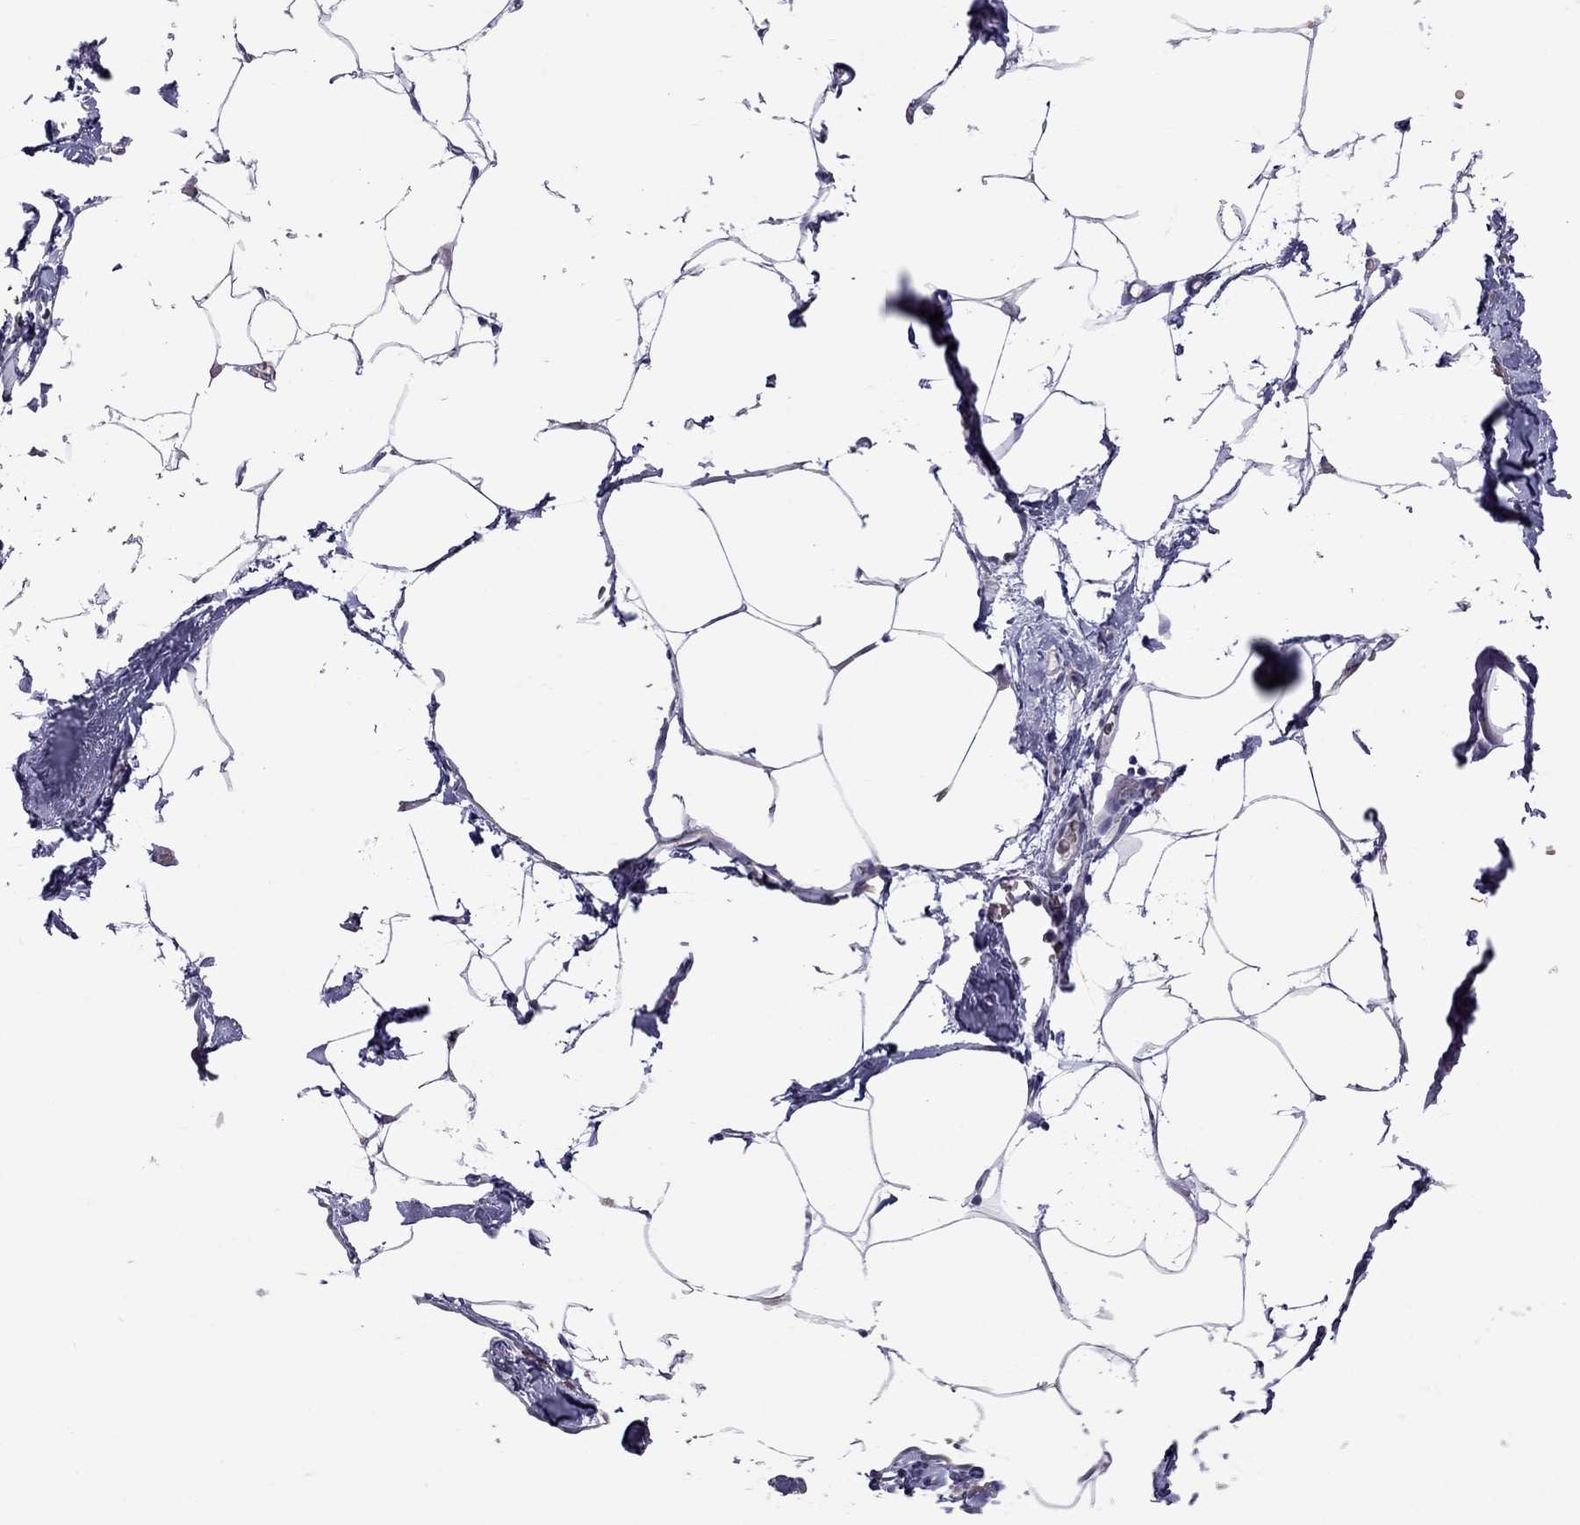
{"staining": {"intensity": "negative", "quantity": "none", "location": "none"}, "tissue": "adipose tissue", "cell_type": "Adipocytes", "image_type": "normal", "snomed": [{"axis": "morphology", "description": "Normal tissue, NOS"}, {"axis": "topography", "description": "Adipose tissue"}], "caption": "Adipocytes are negative for protein expression in normal human adipose tissue. (DAB (3,3'-diaminobenzidine) immunohistochemistry (IHC) visualized using brightfield microscopy, high magnification).", "gene": "MUC16", "patient": {"sex": "male", "age": 57}}